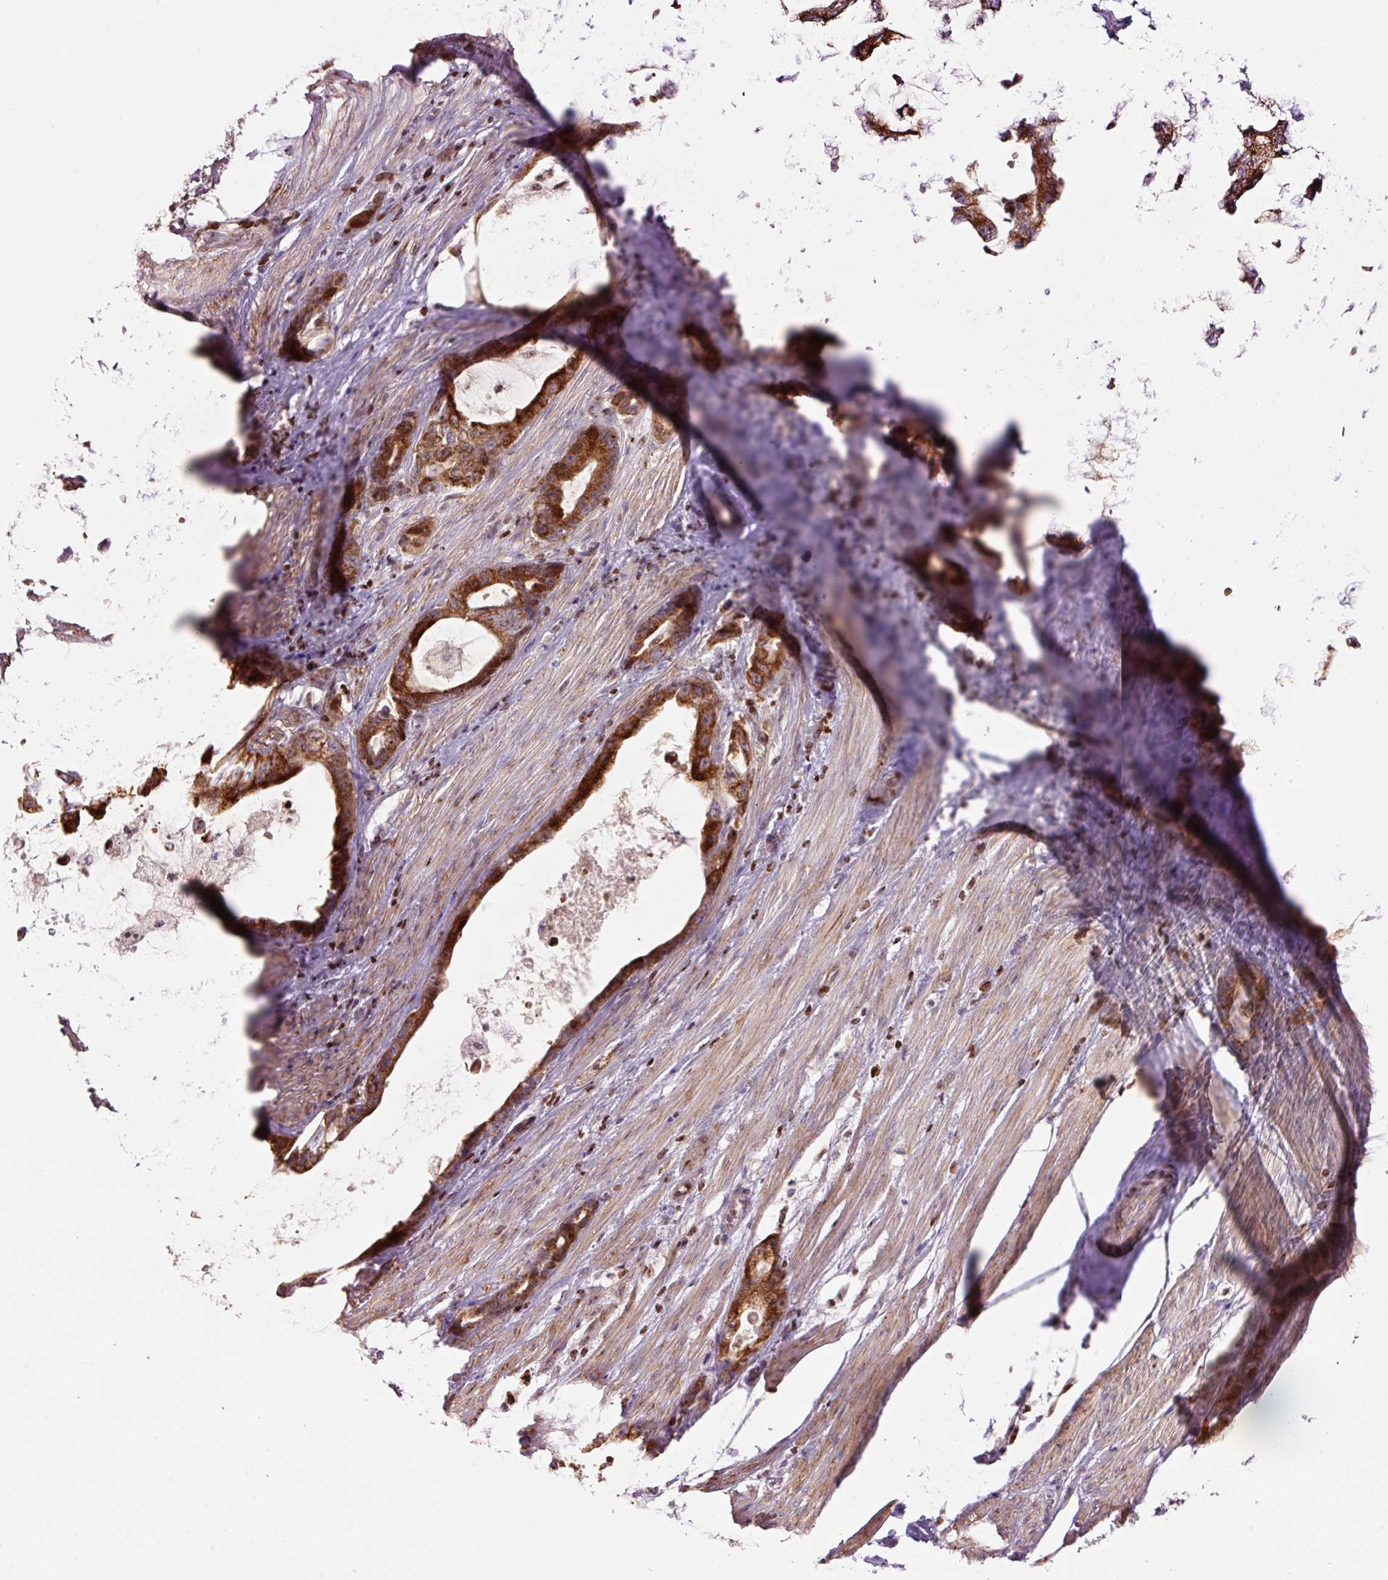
{"staining": {"intensity": "strong", "quantity": ">75%", "location": "cytoplasmic/membranous,nuclear"}, "tissue": "stomach cancer", "cell_type": "Tumor cells", "image_type": "cancer", "snomed": [{"axis": "morphology", "description": "Adenocarcinoma, NOS"}, {"axis": "topography", "description": "Stomach"}], "caption": "Strong cytoplasmic/membranous and nuclear expression is present in approximately >75% of tumor cells in adenocarcinoma (stomach).", "gene": "TMEM8B", "patient": {"sex": "male", "age": 55}}